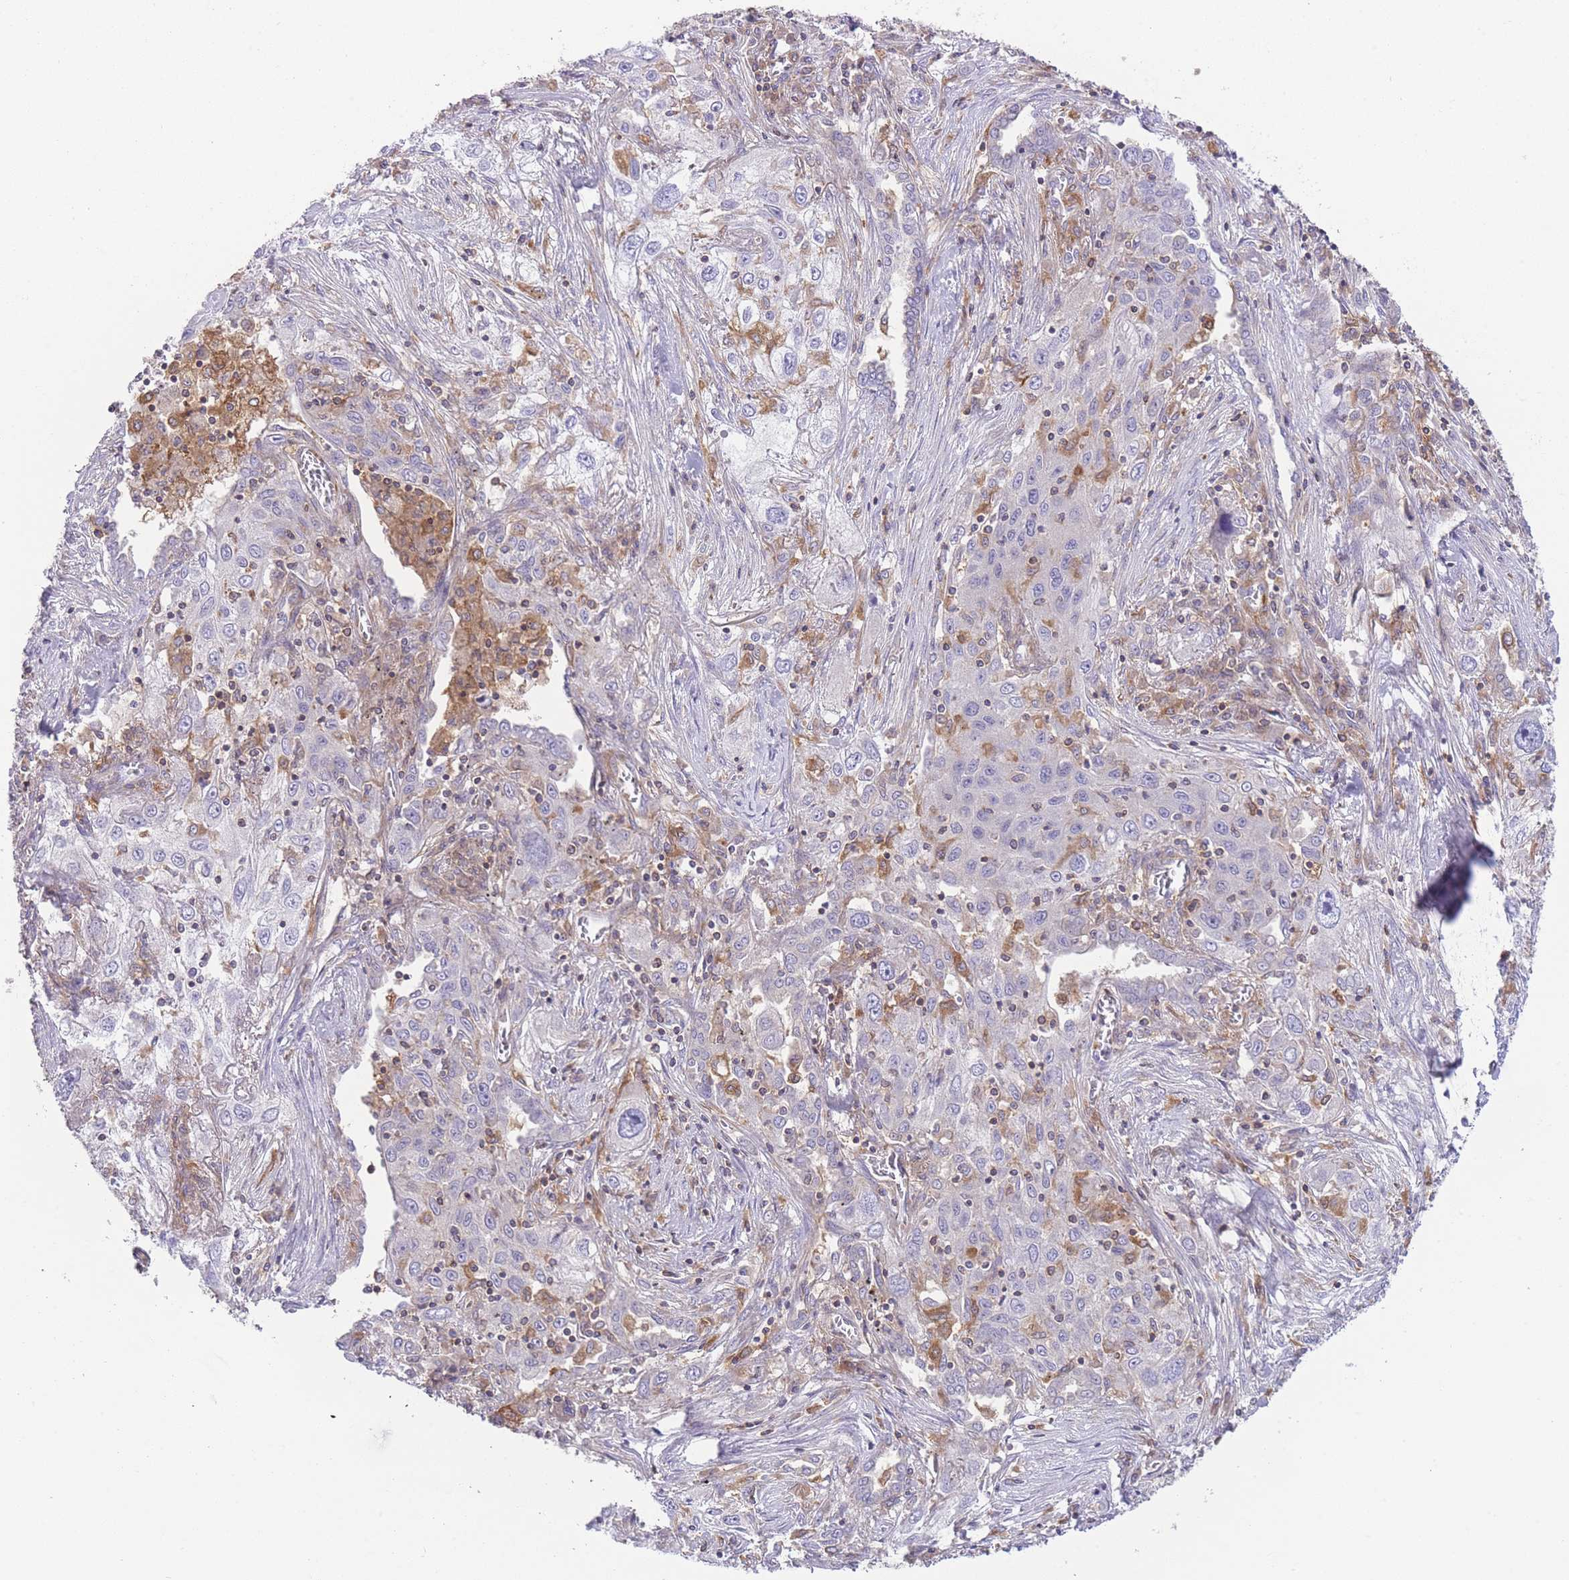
{"staining": {"intensity": "negative", "quantity": "none", "location": "none"}, "tissue": "lung cancer", "cell_type": "Tumor cells", "image_type": "cancer", "snomed": [{"axis": "morphology", "description": "Squamous cell carcinoma, NOS"}, {"axis": "topography", "description": "Lung"}], "caption": "Squamous cell carcinoma (lung) was stained to show a protein in brown. There is no significant staining in tumor cells. The staining was performed using DAB to visualize the protein expression in brown, while the nuclei were stained in blue with hematoxylin (Magnification: 20x).", "gene": "PRKAR1A", "patient": {"sex": "female", "age": 69}}